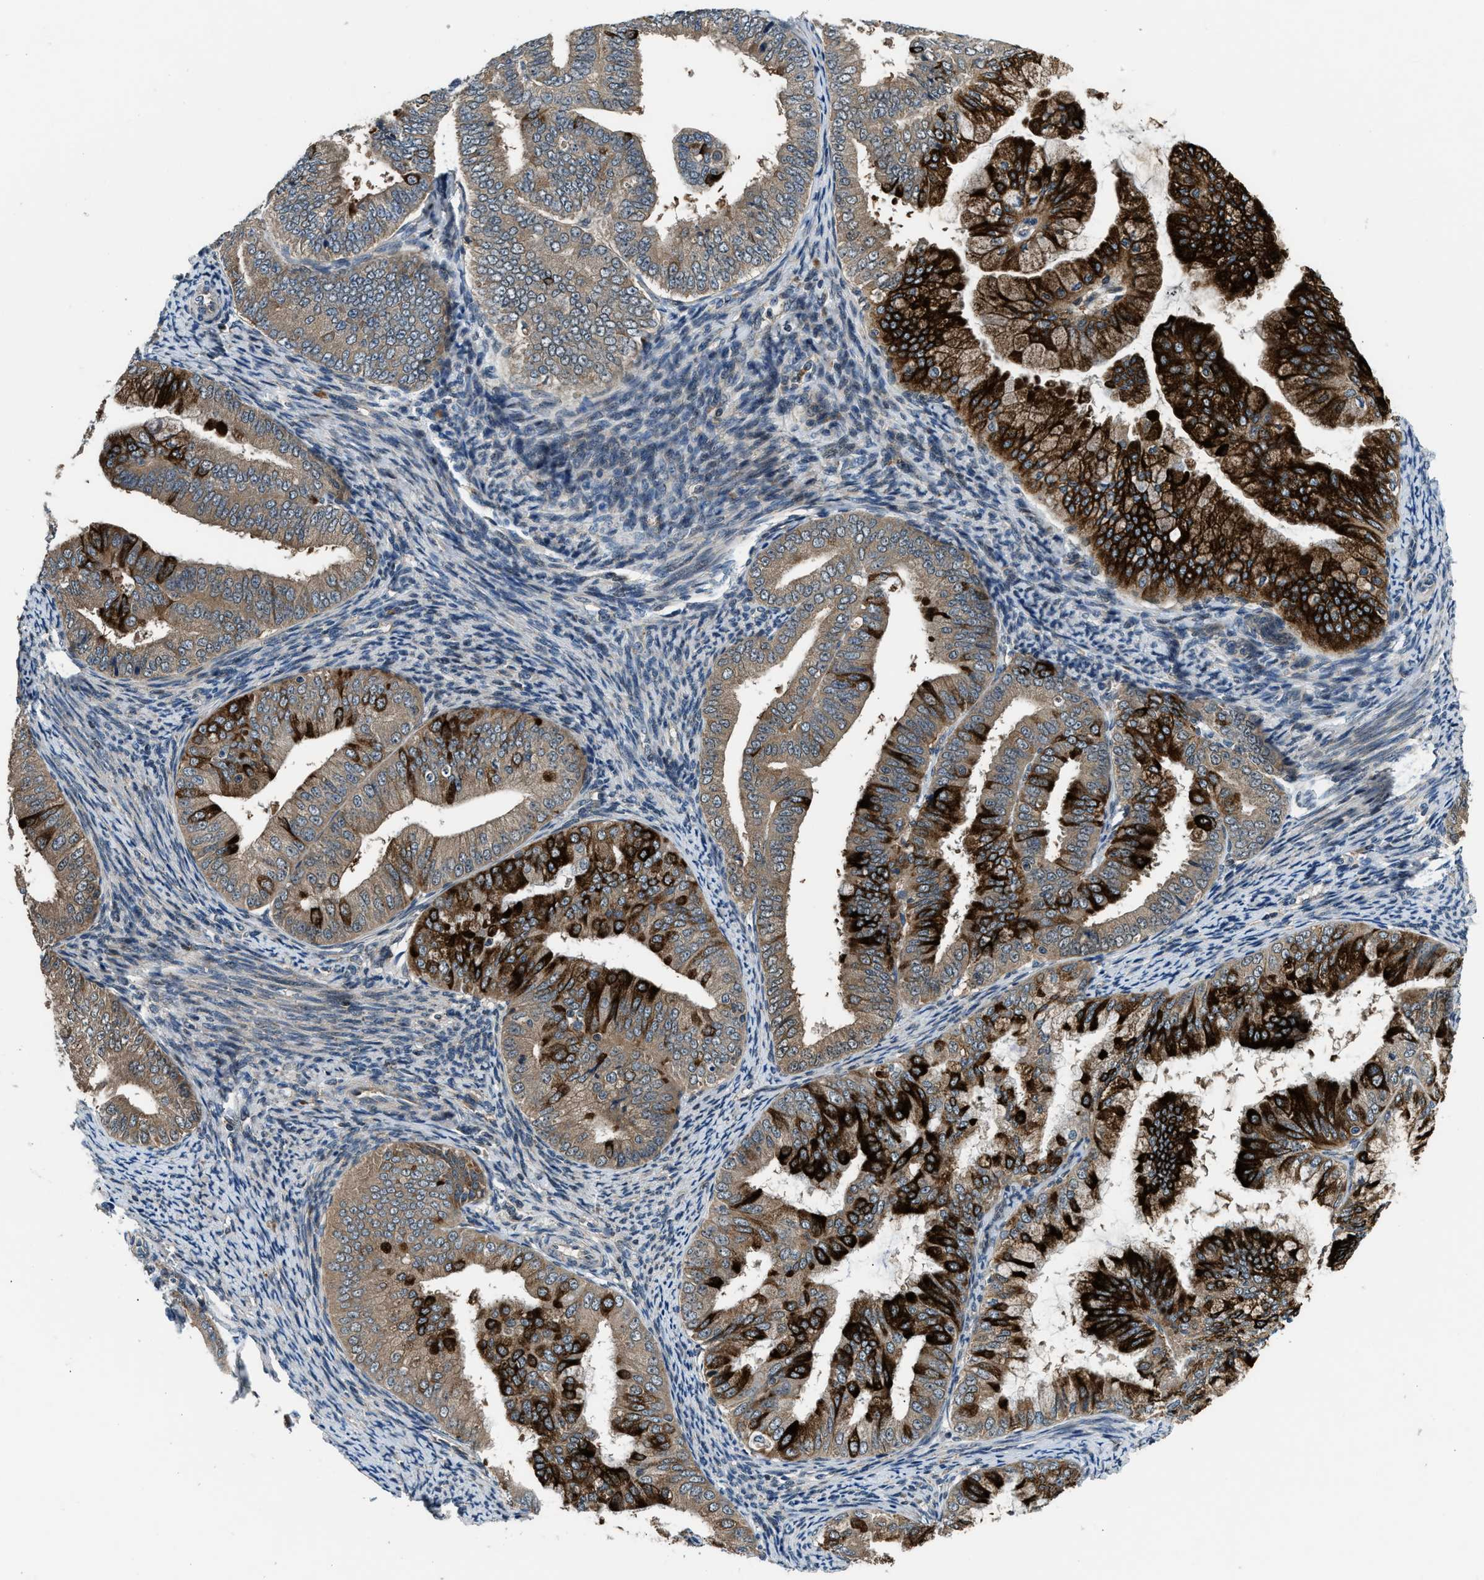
{"staining": {"intensity": "strong", "quantity": ">75%", "location": "cytoplasmic/membranous"}, "tissue": "endometrial cancer", "cell_type": "Tumor cells", "image_type": "cancer", "snomed": [{"axis": "morphology", "description": "Adenocarcinoma, NOS"}, {"axis": "topography", "description": "Endometrium"}], "caption": "Strong cytoplasmic/membranous staining is identified in about >75% of tumor cells in endometrial cancer (adenocarcinoma). The staining is performed using DAB brown chromogen to label protein expression. The nuclei are counter-stained blue using hematoxylin.", "gene": "IL3RA", "patient": {"sex": "female", "age": 63}}